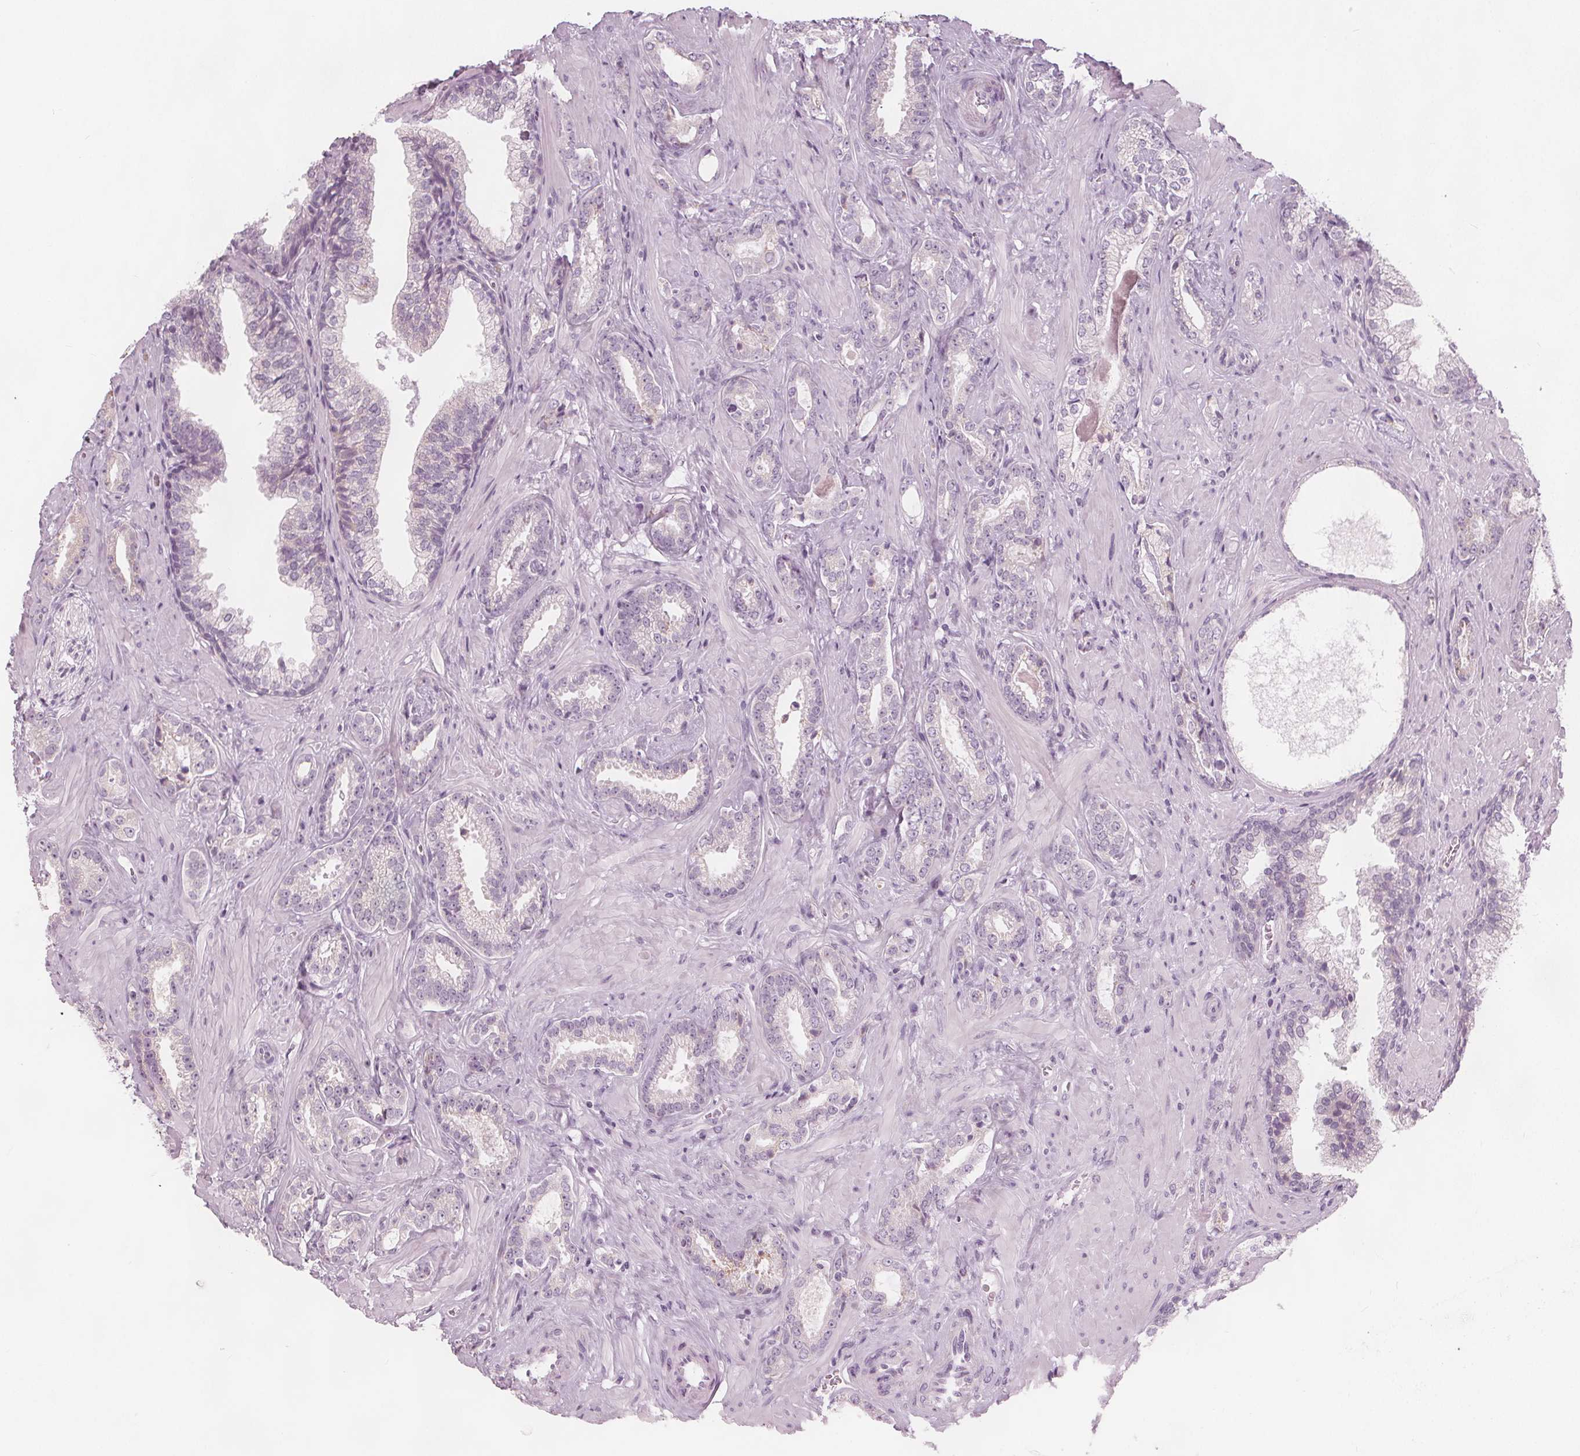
{"staining": {"intensity": "negative", "quantity": "none", "location": "none"}, "tissue": "prostate cancer", "cell_type": "Tumor cells", "image_type": "cancer", "snomed": [{"axis": "morphology", "description": "Adenocarcinoma, Low grade"}, {"axis": "topography", "description": "Prostate"}], "caption": "DAB (3,3'-diaminobenzidine) immunohistochemical staining of prostate cancer (adenocarcinoma (low-grade)) exhibits no significant positivity in tumor cells.", "gene": "BRSK1", "patient": {"sex": "male", "age": 61}}